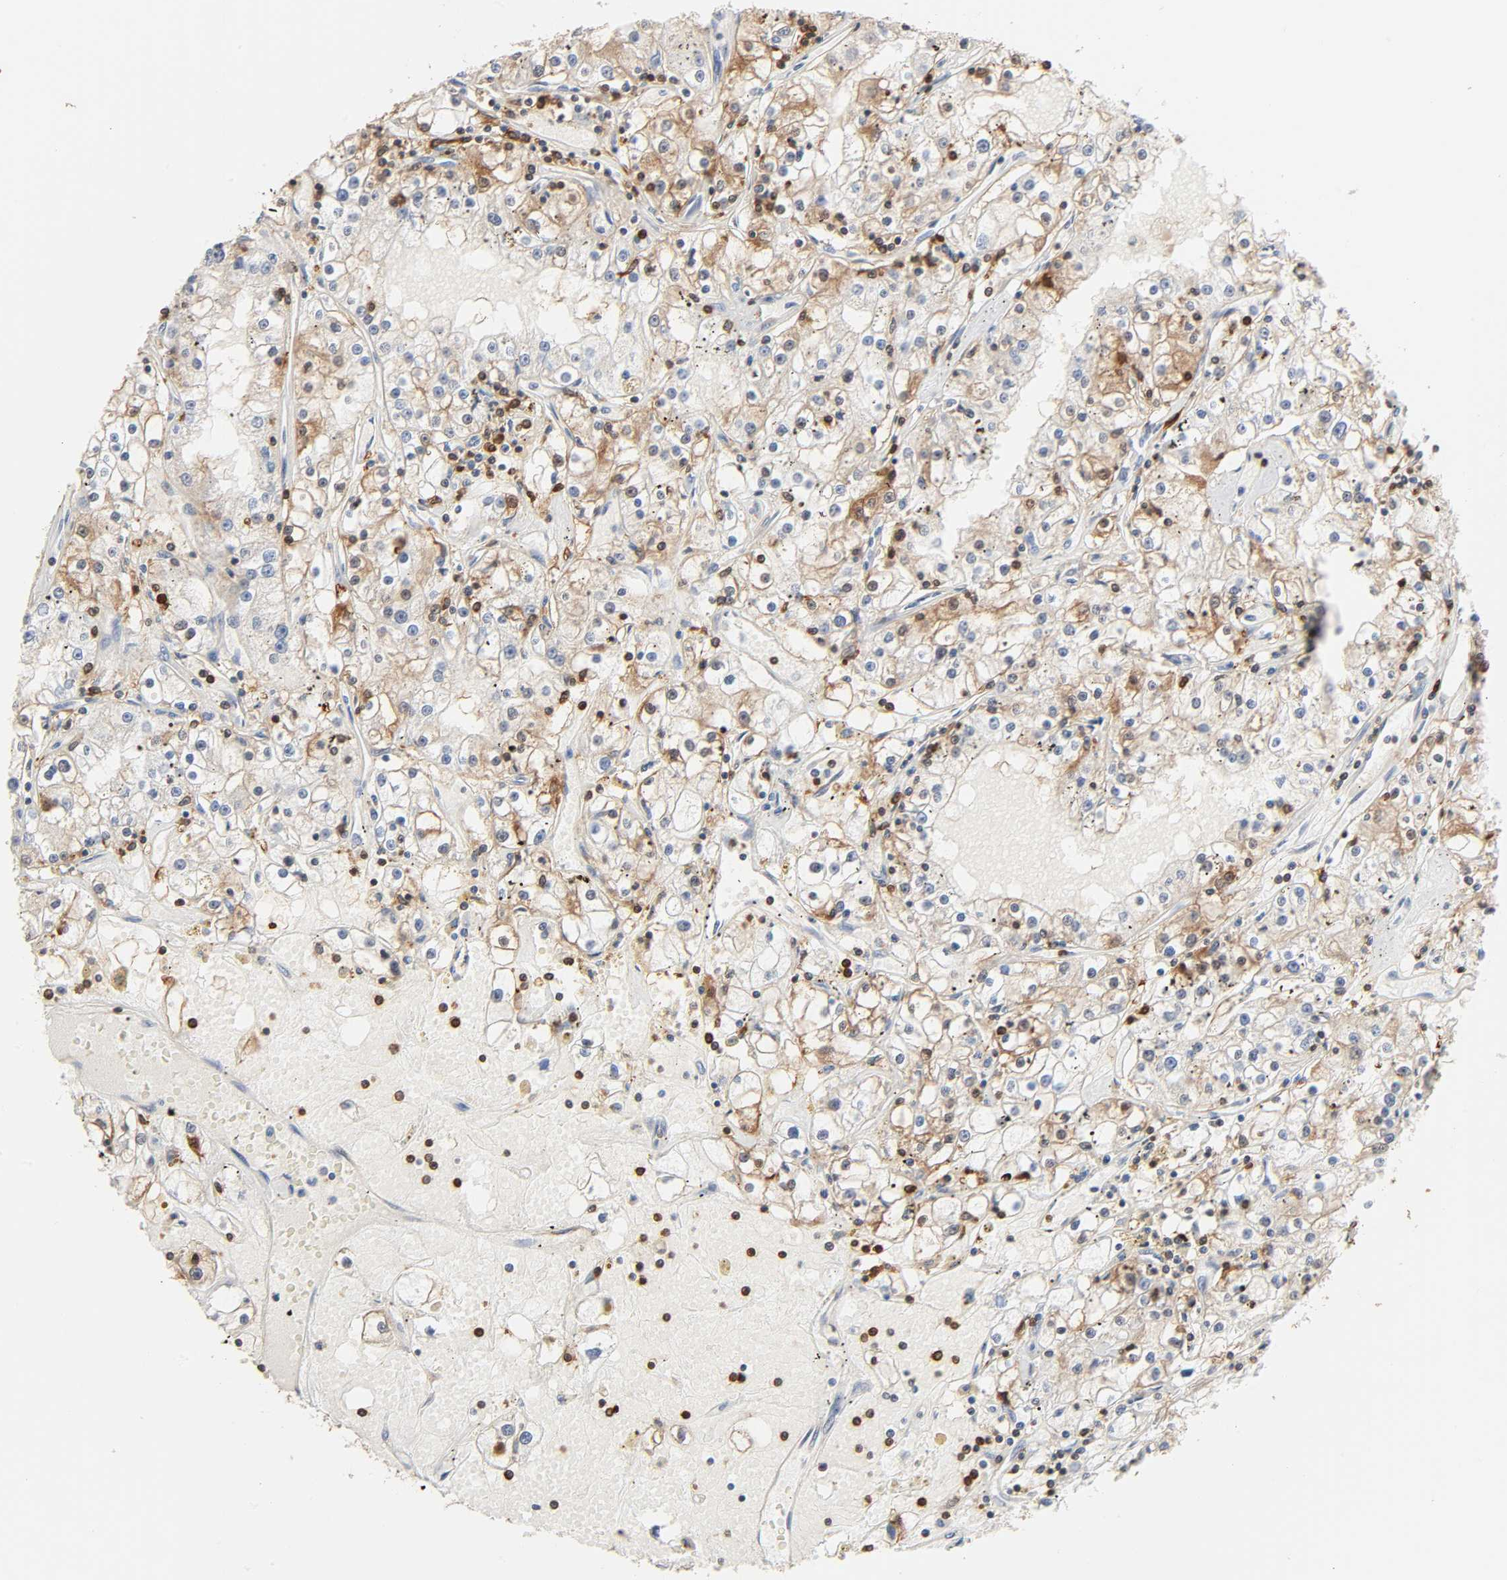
{"staining": {"intensity": "moderate", "quantity": ">75%", "location": "cytoplasmic/membranous"}, "tissue": "renal cancer", "cell_type": "Tumor cells", "image_type": "cancer", "snomed": [{"axis": "morphology", "description": "Adenocarcinoma, NOS"}, {"axis": "topography", "description": "Kidney"}], "caption": "A brown stain labels moderate cytoplasmic/membranous positivity of a protein in renal cancer tumor cells.", "gene": "BIN1", "patient": {"sex": "male", "age": 56}}